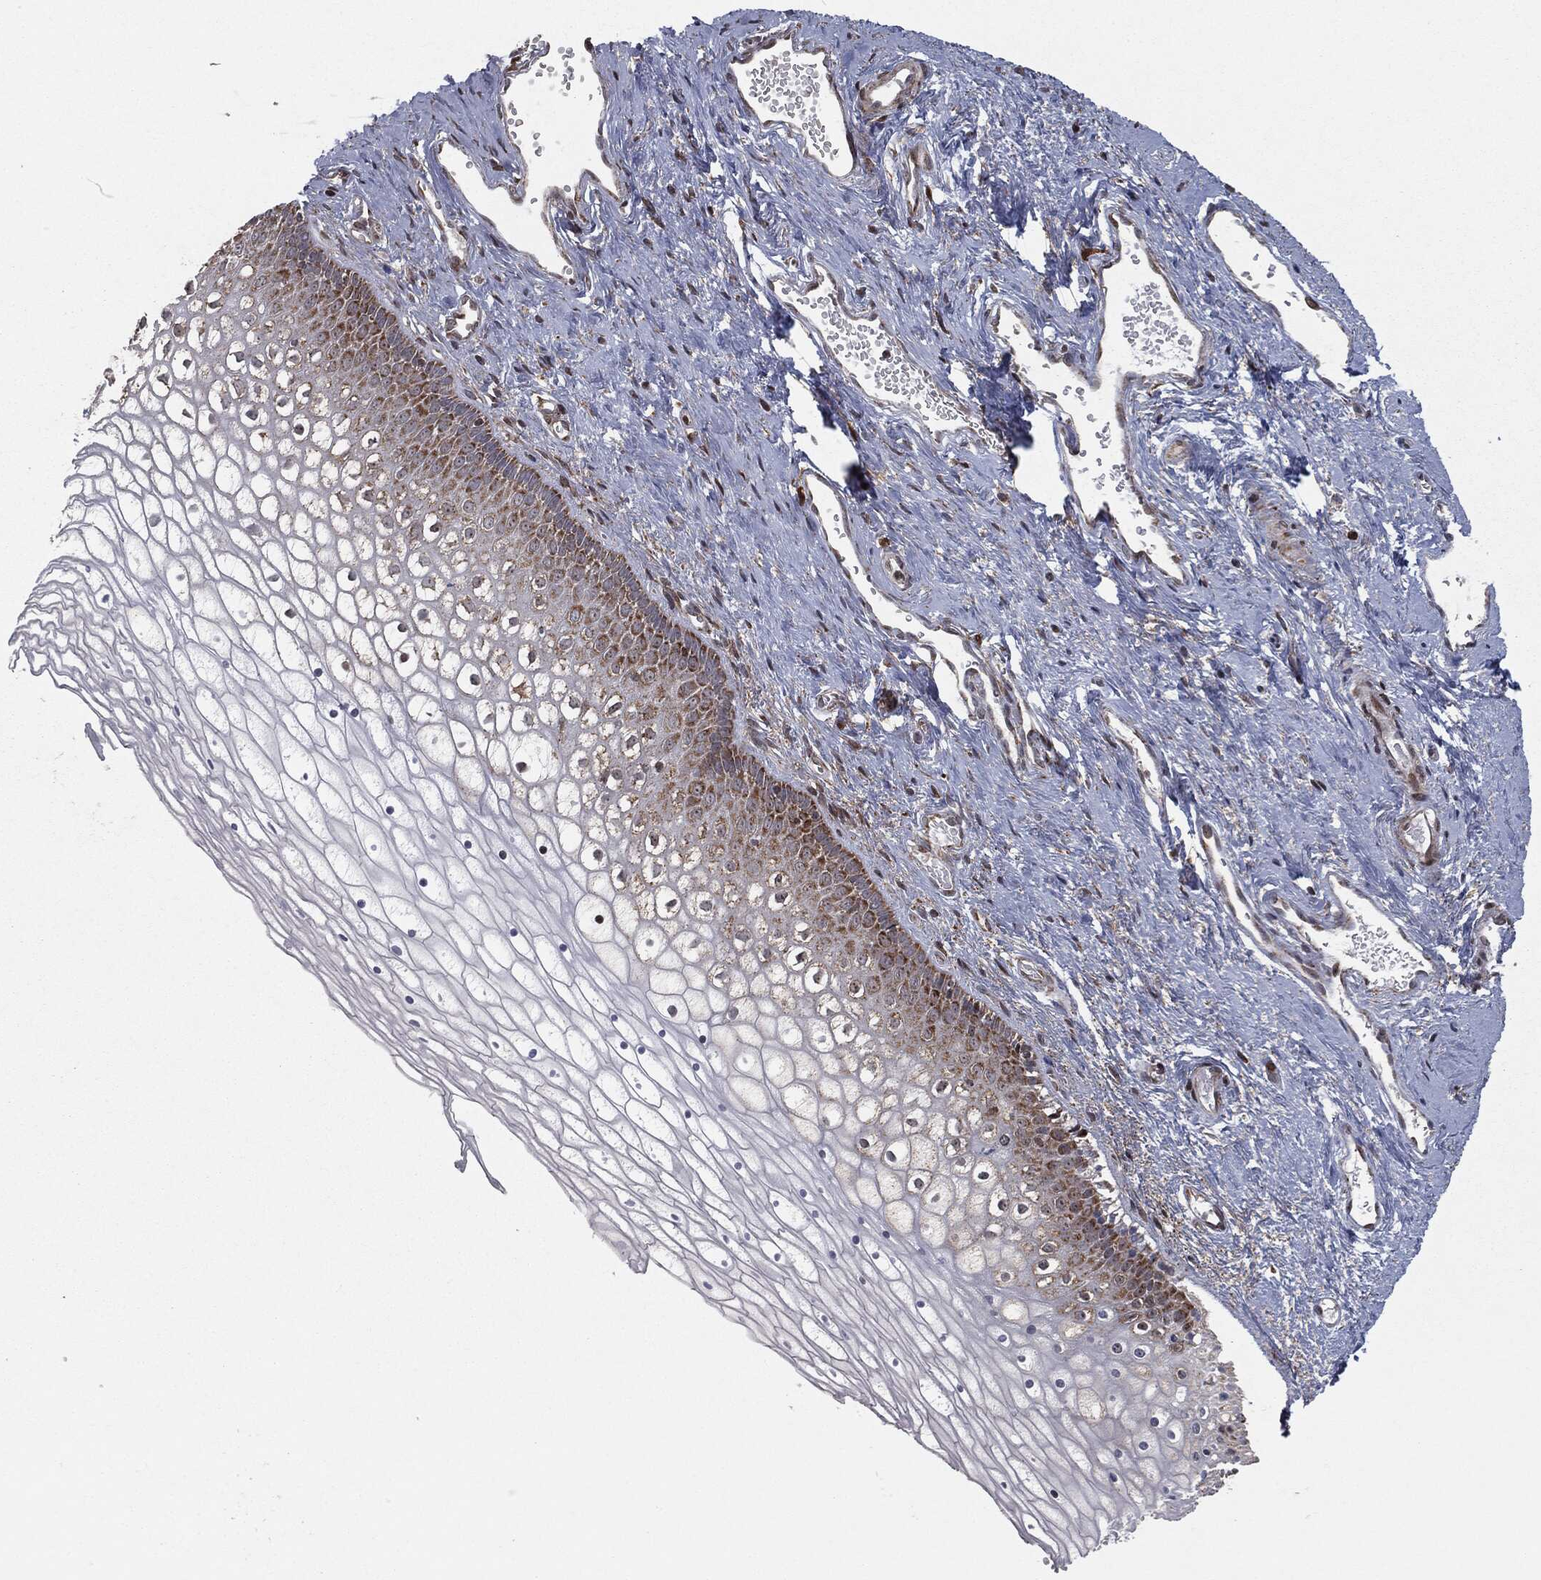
{"staining": {"intensity": "moderate", "quantity": "<25%", "location": "cytoplasmic/membranous,nuclear"}, "tissue": "vagina", "cell_type": "Squamous epithelial cells", "image_type": "normal", "snomed": [{"axis": "morphology", "description": "Normal tissue, NOS"}, {"axis": "topography", "description": "Vagina"}], "caption": "Protein staining demonstrates moderate cytoplasmic/membranous,nuclear expression in about <25% of squamous epithelial cells in benign vagina.", "gene": "CHCHD2", "patient": {"sex": "female", "age": 32}}